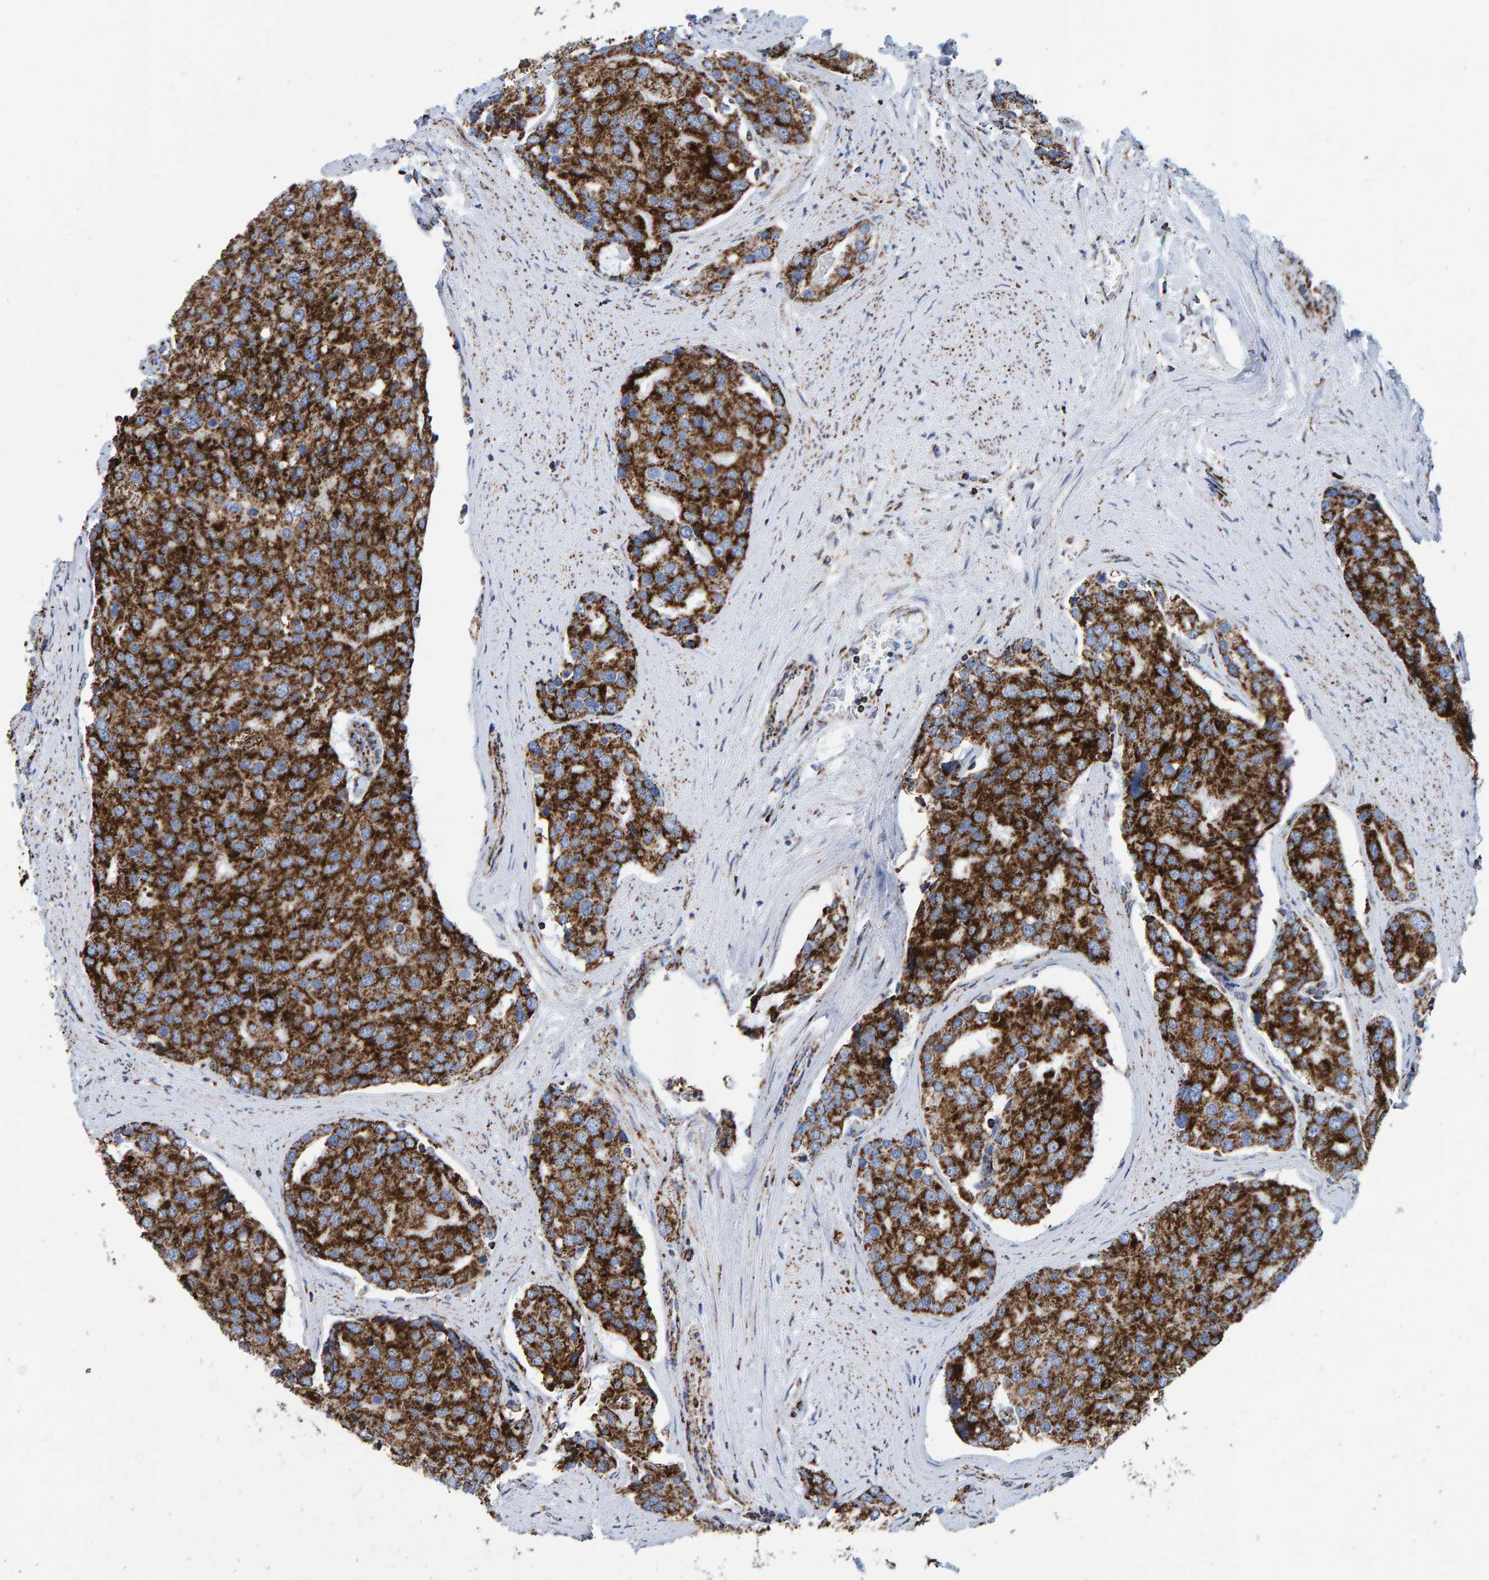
{"staining": {"intensity": "strong", "quantity": ">75%", "location": "cytoplasmic/membranous"}, "tissue": "prostate cancer", "cell_type": "Tumor cells", "image_type": "cancer", "snomed": [{"axis": "morphology", "description": "Adenocarcinoma, High grade"}, {"axis": "topography", "description": "Prostate"}], "caption": "This image reveals immunohistochemistry staining of human adenocarcinoma (high-grade) (prostate), with high strong cytoplasmic/membranous positivity in about >75% of tumor cells.", "gene": "ENSG00000262660", "patient": {"sex": "male", "age": 50}}